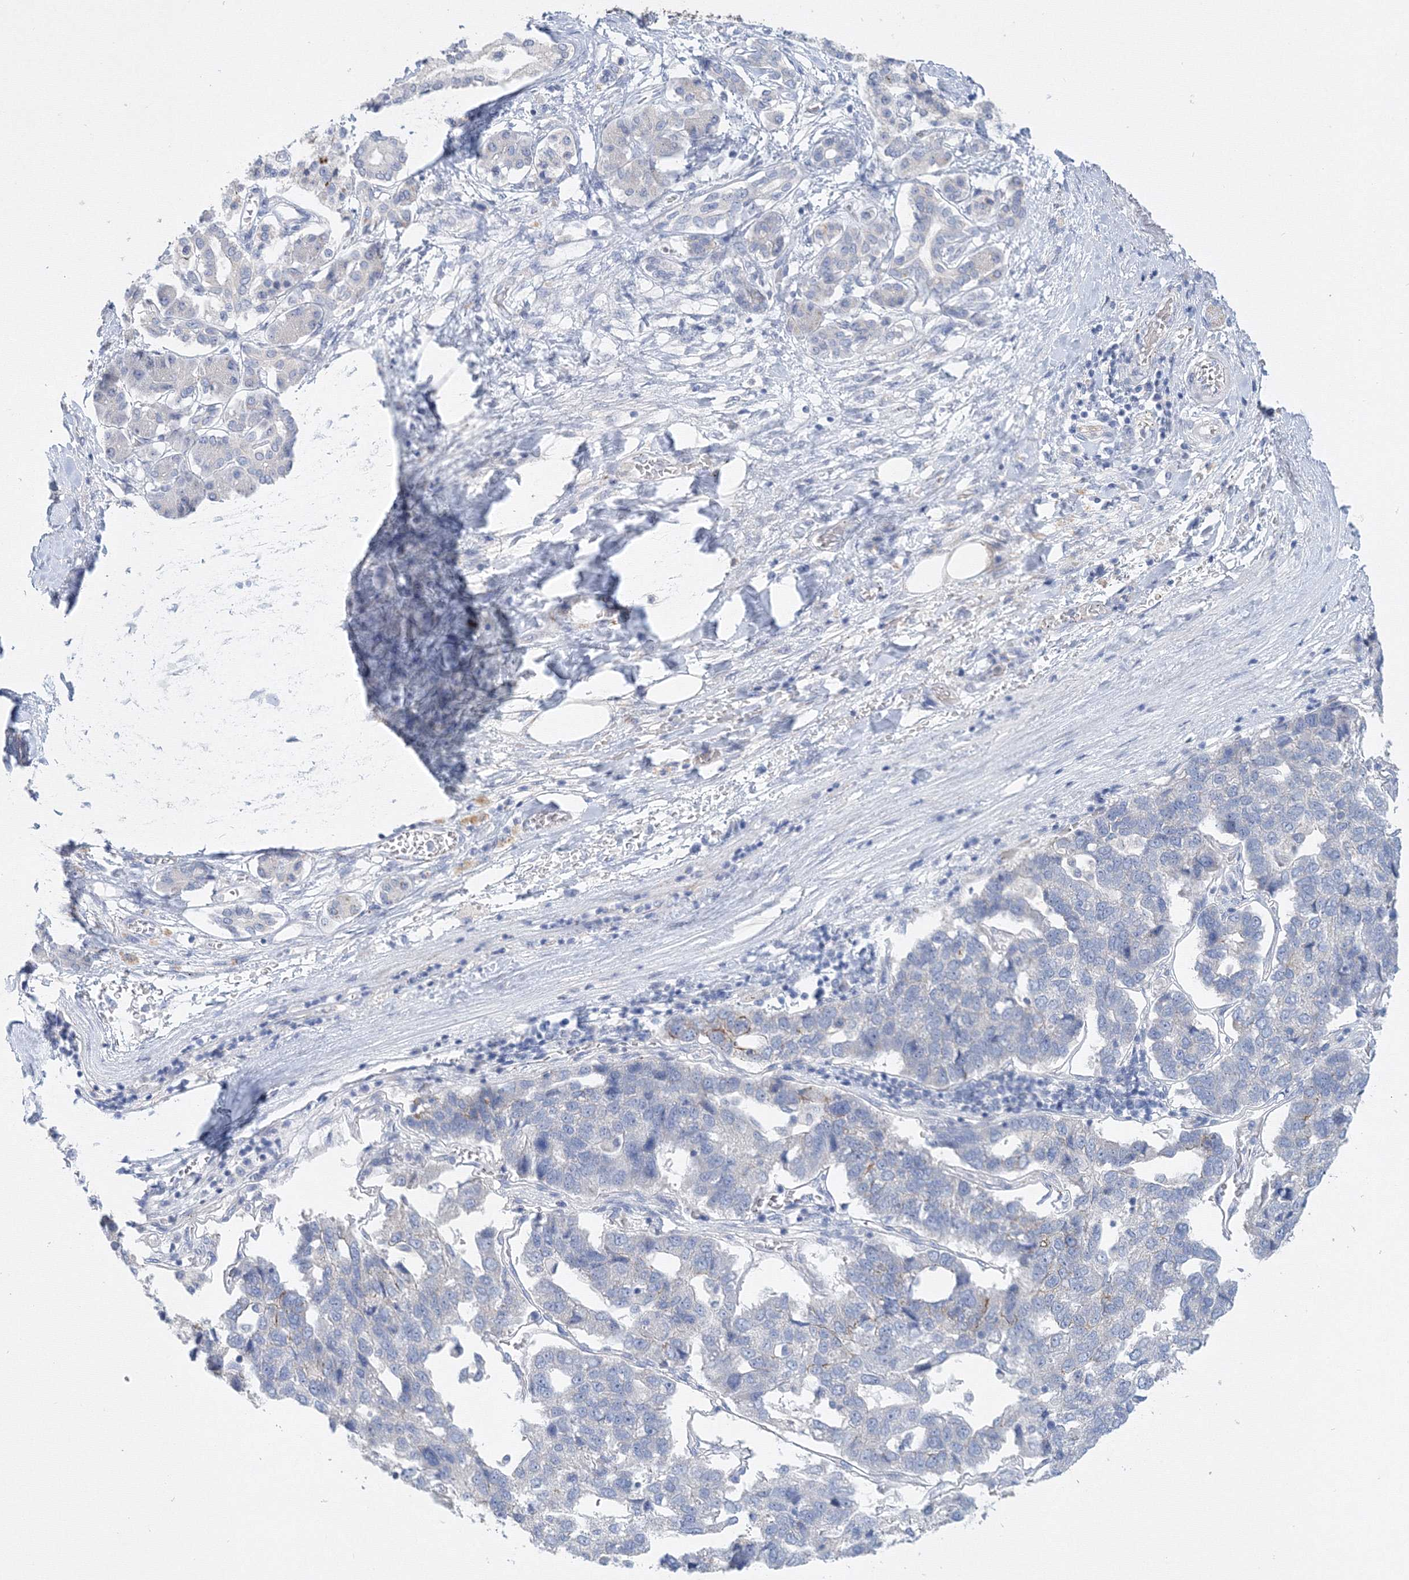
{"staining": {"intensity": "negative", "quantity": "none", "location": "none"}, "tissue": "pancreatic cancer", "cell_type": "Tumor cells", "image_type": "cancer", "snomed": [{"axis": "morphology", "description": "Adenocarcinoma, NOS"}, {"axis": "topography", "description": "Pancreas"}], "caption": "Adenocarcinoma (pancreatic) was stained to show a protein in brown. There is no significant staining in tumor cells.", "gene": "AASDH", "patient": {"sex": "female", "age": 61}}